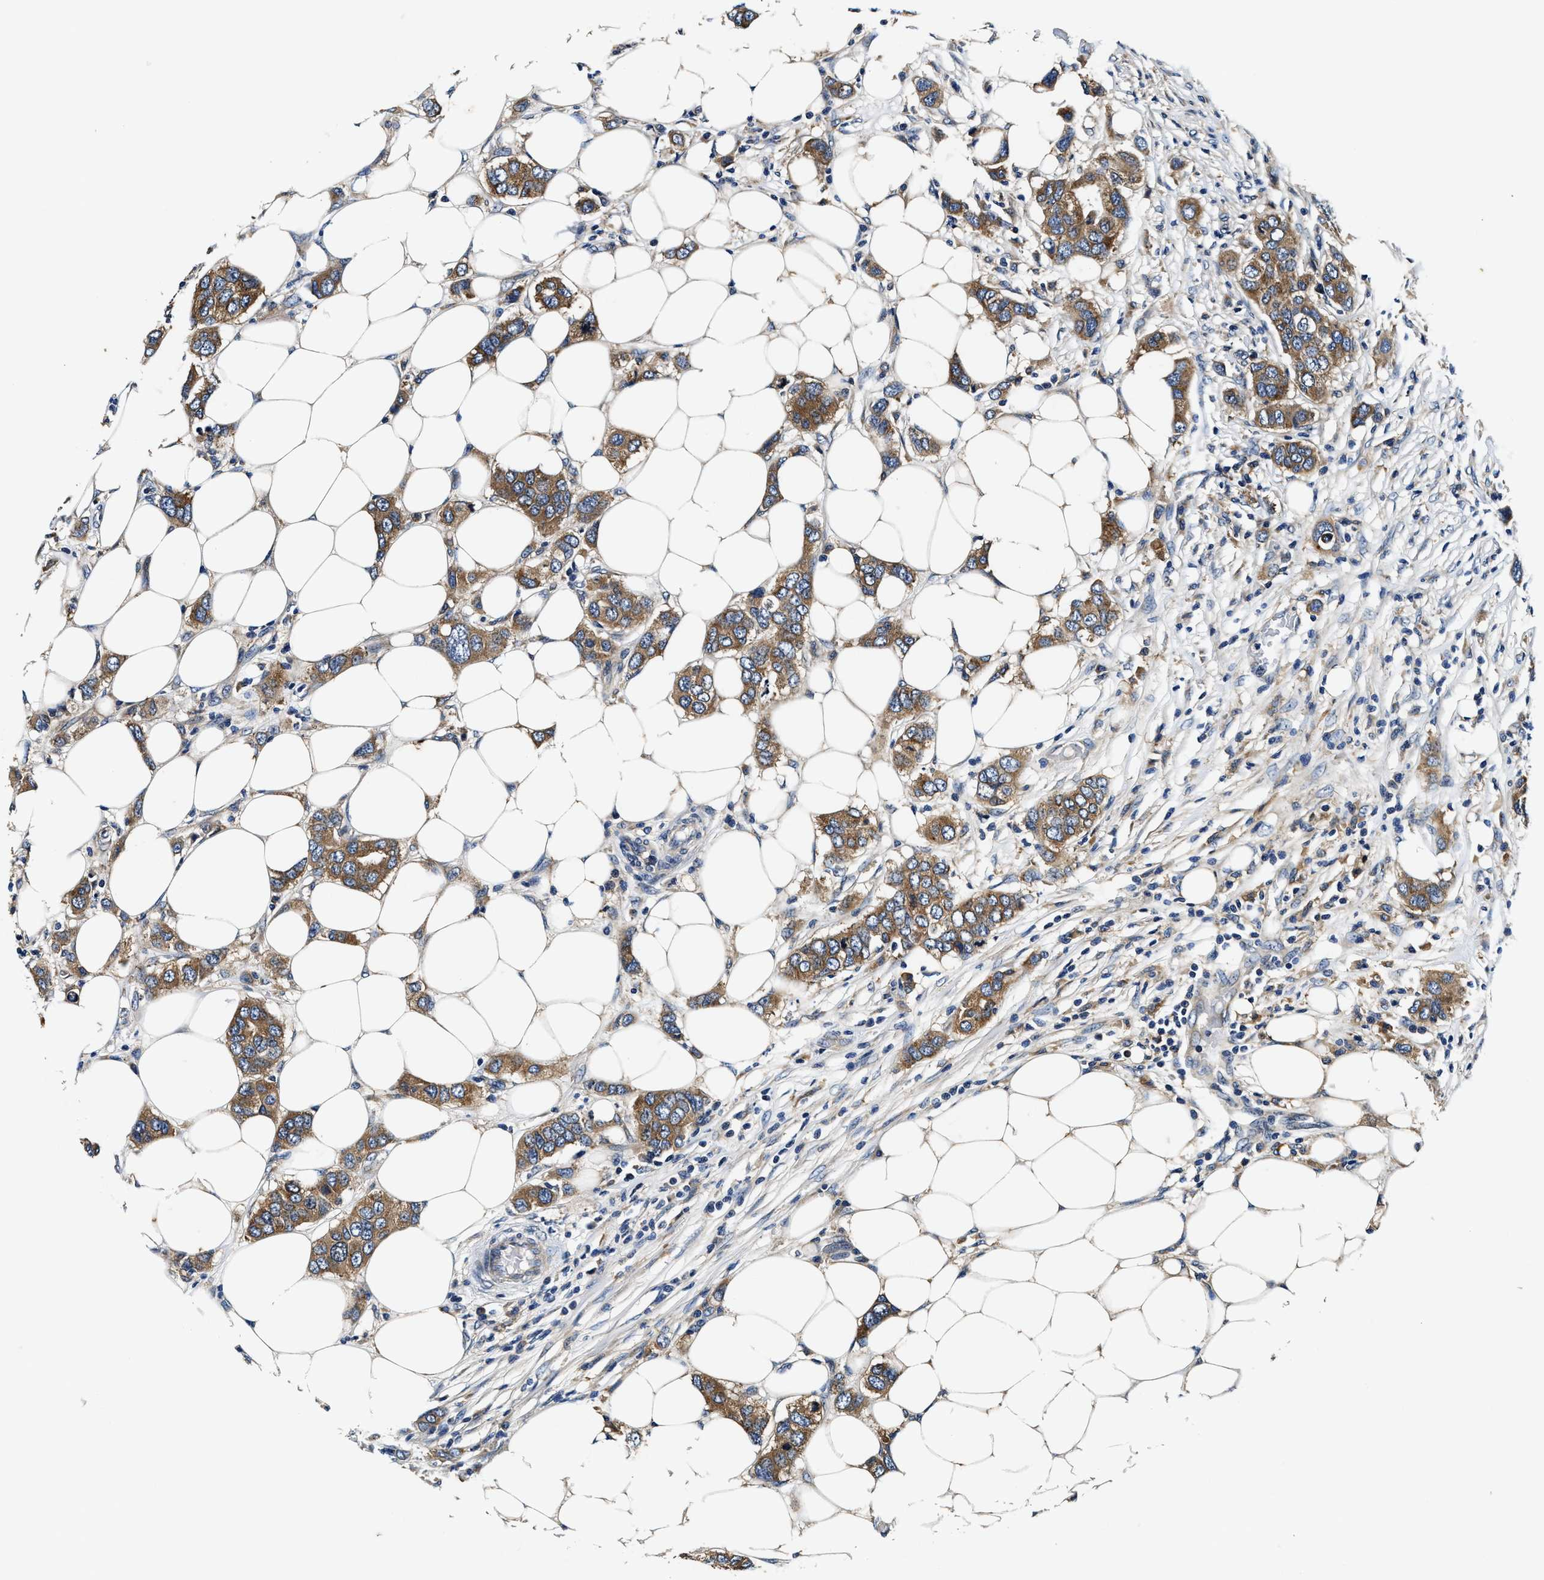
{"staining": {"intensity": "moderate", "quantity": ">75%", "location": "cytoplasmic/membranous"}, "tissue": "breast cancer", "cell_type": "Tumor cells", "image_type": "cancer", "snomed": [{"axis": "morphology", "description": "Duct carcinoma"}, {"axis": "topography", "description": "Breast"}], "caption": "Breast cancer stained with DAB (3,3'-diaminobenzidine) immunohistochemistry shows medium levels of moderate cytoplasmic/membranous positivity in about >75% of tumor cells. The staining is performed using DAB (3,3'-diaminobenzidine) brown chromogen to label protein expression. The nuclei are counter-stained blue using hematoxylin.", "gene": "PI4KB", "patient": {"sex": "female", "age": 50}}